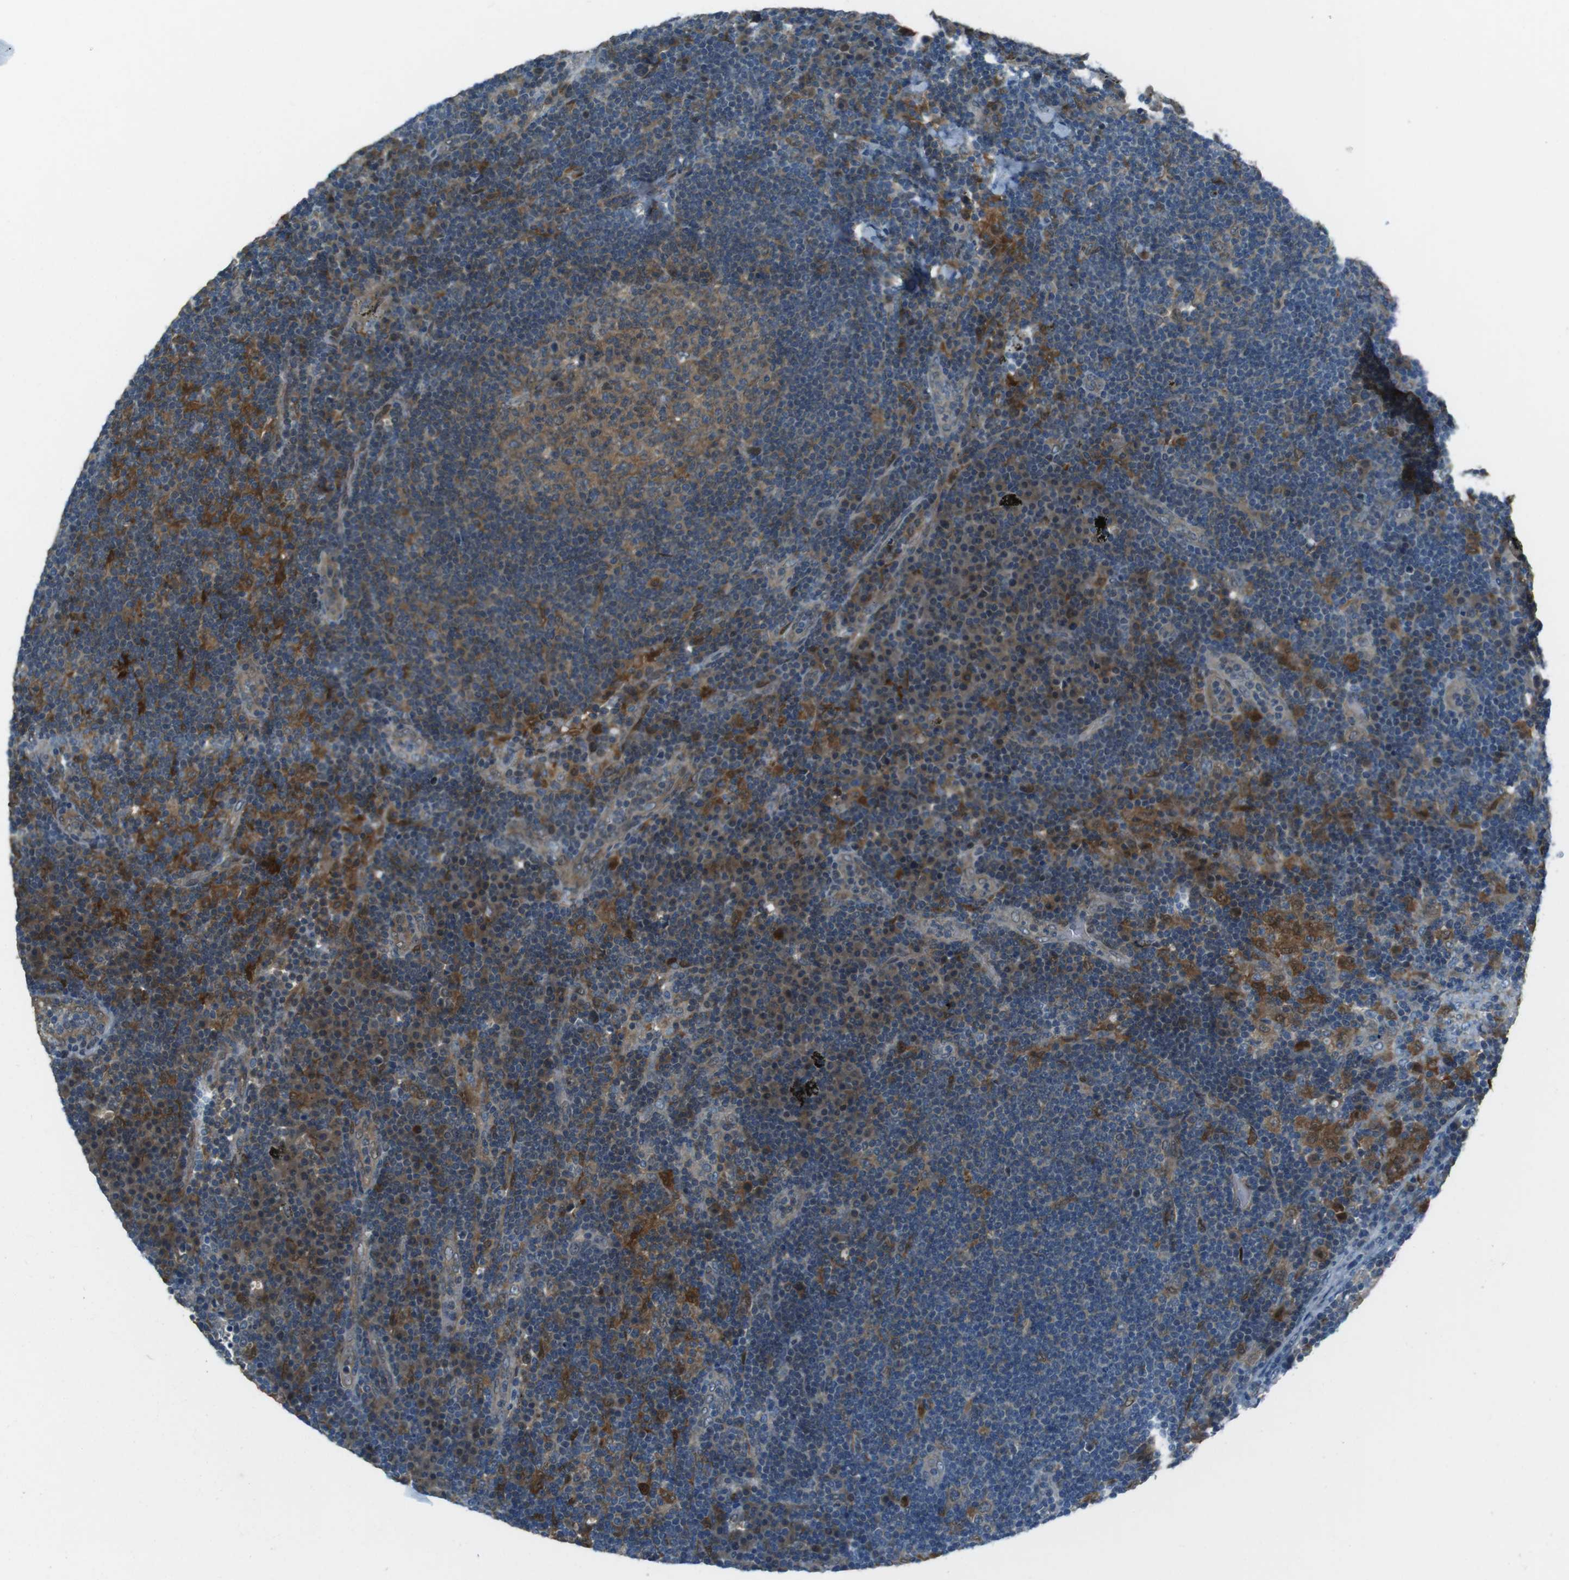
{"staining": {"intensity": "moderate", "quantity": ">75%", "location": "cytoplasmic/membranous"}, "tissue": "lymph node", "cell_type": "Germinal center cells", "image_type": "normal", "snomed": [{"axis": "morphology", "description": "Normal tissue, NOS"}, {"axis": "morphology", "description": "Squamous cell carcinoma, metastatic, NOS"}, {"axis": "topography", "description": "Lymph node"}], "caption": "Immunohistochemical staining of unremarkable human lymph node shows moderate cytoplasmic/membranous protein positivity in about >75% of germinal center cells. The staining is performed using DAB (3,3'-diaminobenzidine) brown chromogen to label protein expression. The nuclei are counter-stained blue using hematoxylin.", "gene": "MFAP3", "patient": {"sex": "female", "age": 53}}